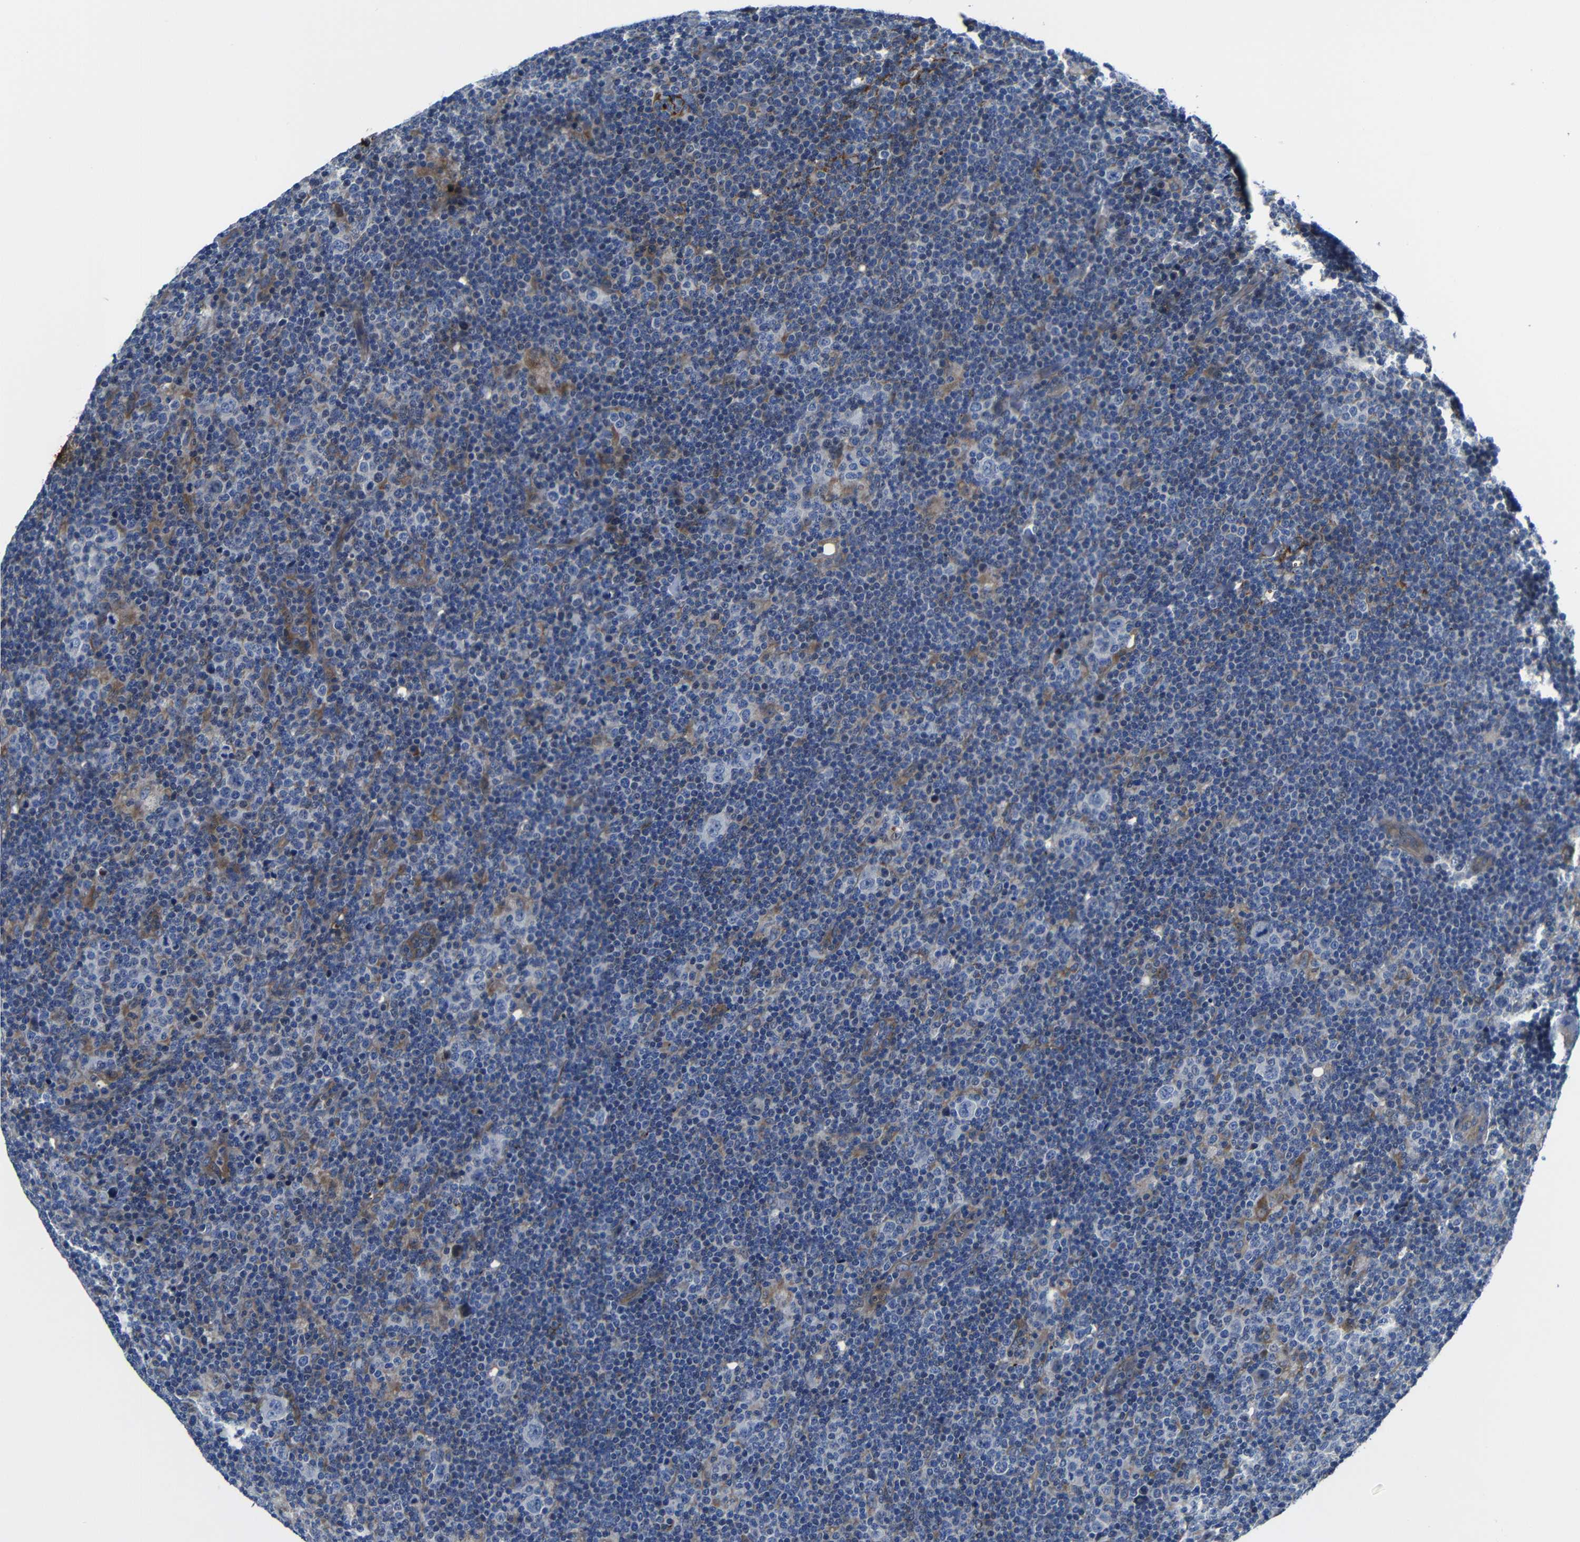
{"staining": {"intensity": "negative", "quantity": "none", "location": "none"}, "tissue": "lymphoma", "cell_type": "Tumor cells", "image_type": "cancer", "snomed": [{"axis": "morphology", "description": "Hodgkin's disease, NOS"}, {"axis": "topography", "description": "Lymph node"}], "caption": "Hodgkin's disease was stained to show a protein in brown. There is no significant positivity in tumor cells.", "gene": "AFDN", "patient": {"sex": "female", "age": 57}}